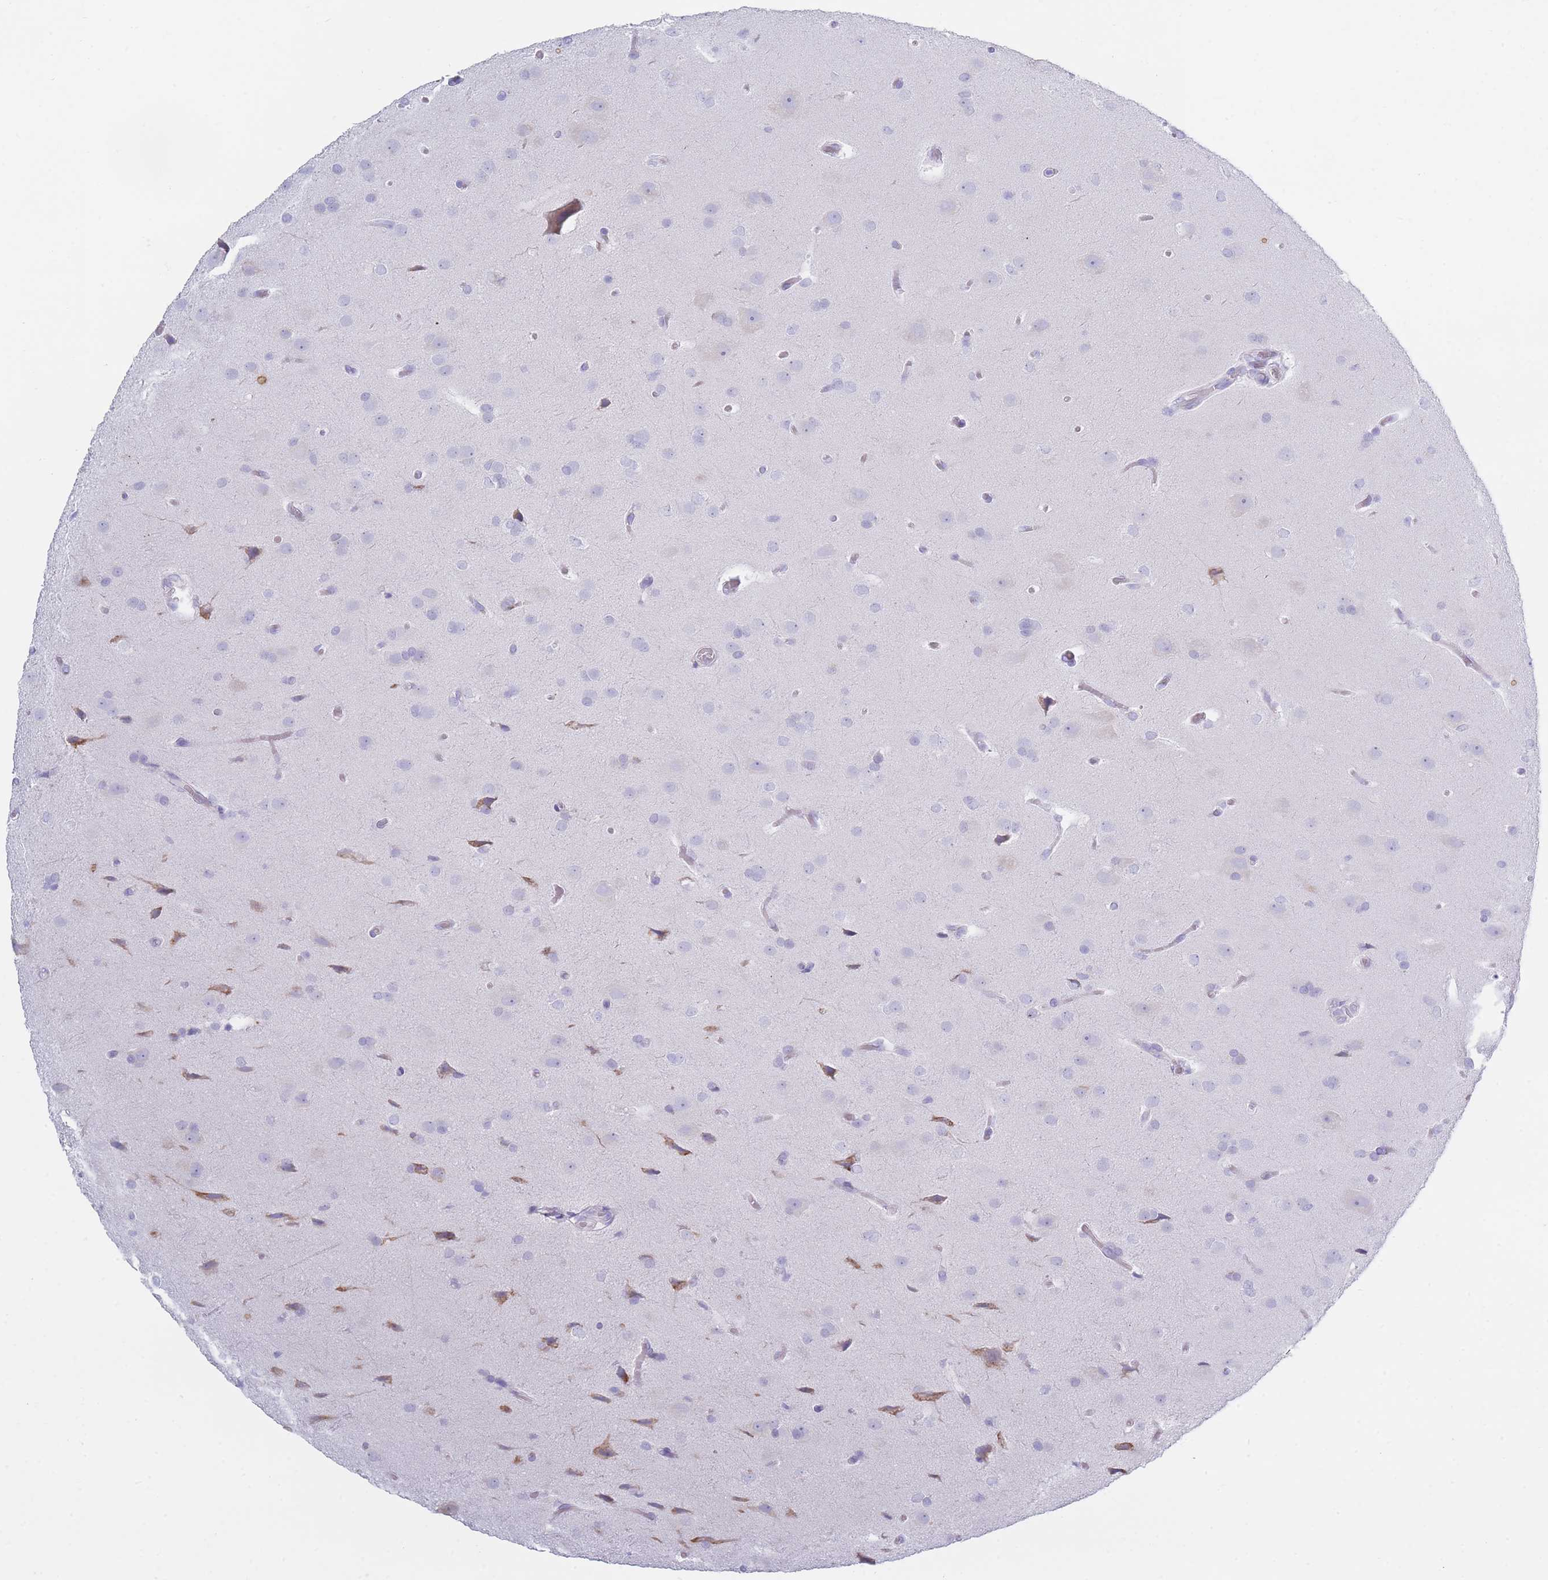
{"staining": {"intensity": "negative", "quantity": "none", "location": "none"}, "tissue": "glioma", "cell_type": "Tumor cells", "image_type": "cancer", "snomed": [{"axis": "morphology", "description": "Glioma, malignant, Low grade"}, {"axis": "topography", "description": "Brain"}], "caption": "Histopathology image shows no significant protein staining in tumor cells of glioma.", "gene": "XKR8", "patient": {"sex": "female", "age": 32}}